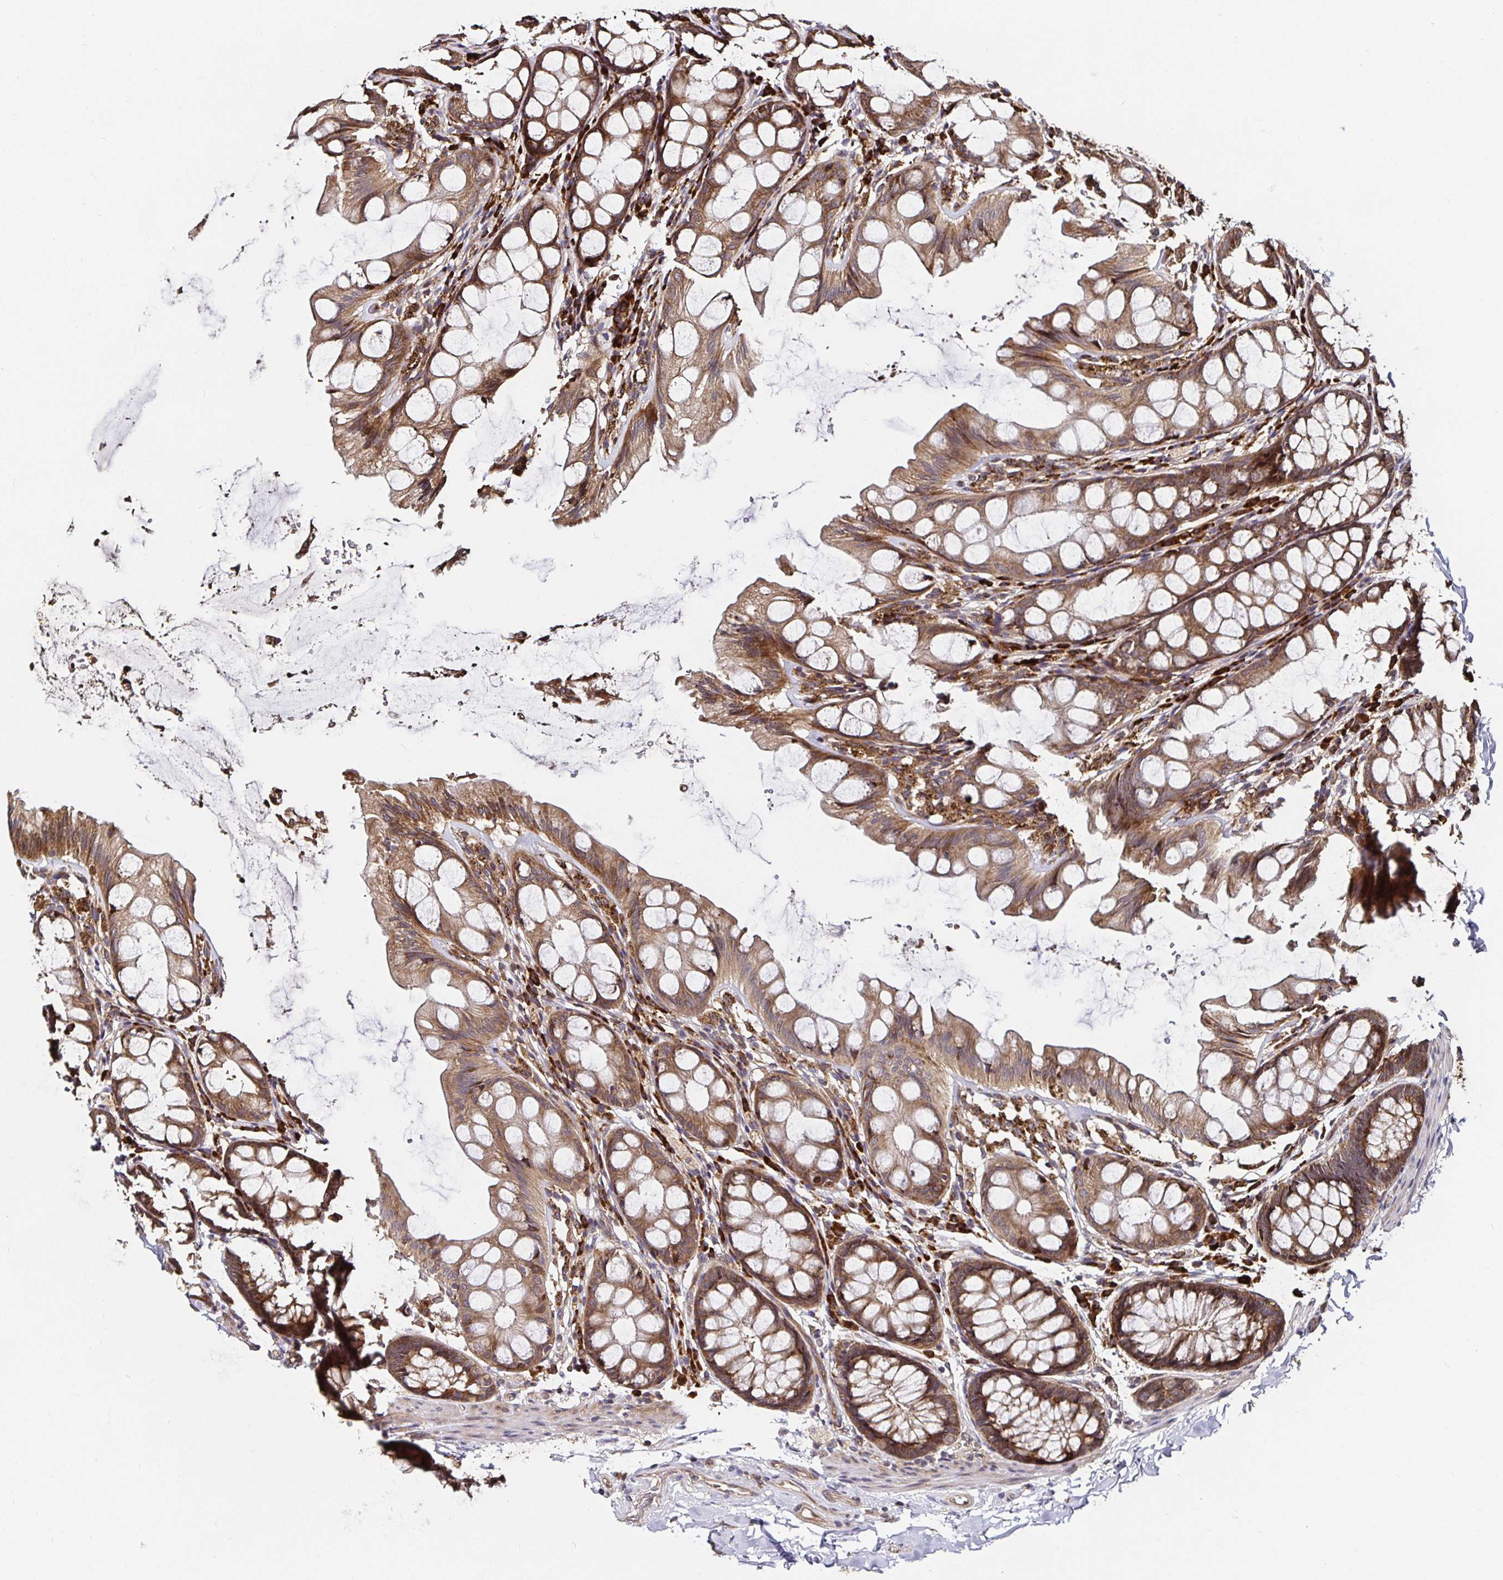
{"staining": {"intensity": "moderate", "quantity": ">75%", "location": "cytoplasmic/membranous"}, "tissue": "colon", "cell_type": "Endothelial cells", "image_type": "normal", "snomed": [{"axis": "morphology", "description": "Normal tissue, NOS"}, {"axis": "topography", "description": "Colon"}], "caption": "Immunohistochemical staining of normal human colon exhibits moderate cytoplasmic/membranous protein positivity in approximately >75% of endothelial cells. The staining is performed using DAB brown chromogen to label protein expression. The nuclei are counter-stained blue using hematoxylin.", "gene": "MLST8", "patient": {"sex": "male", "age": 47}}